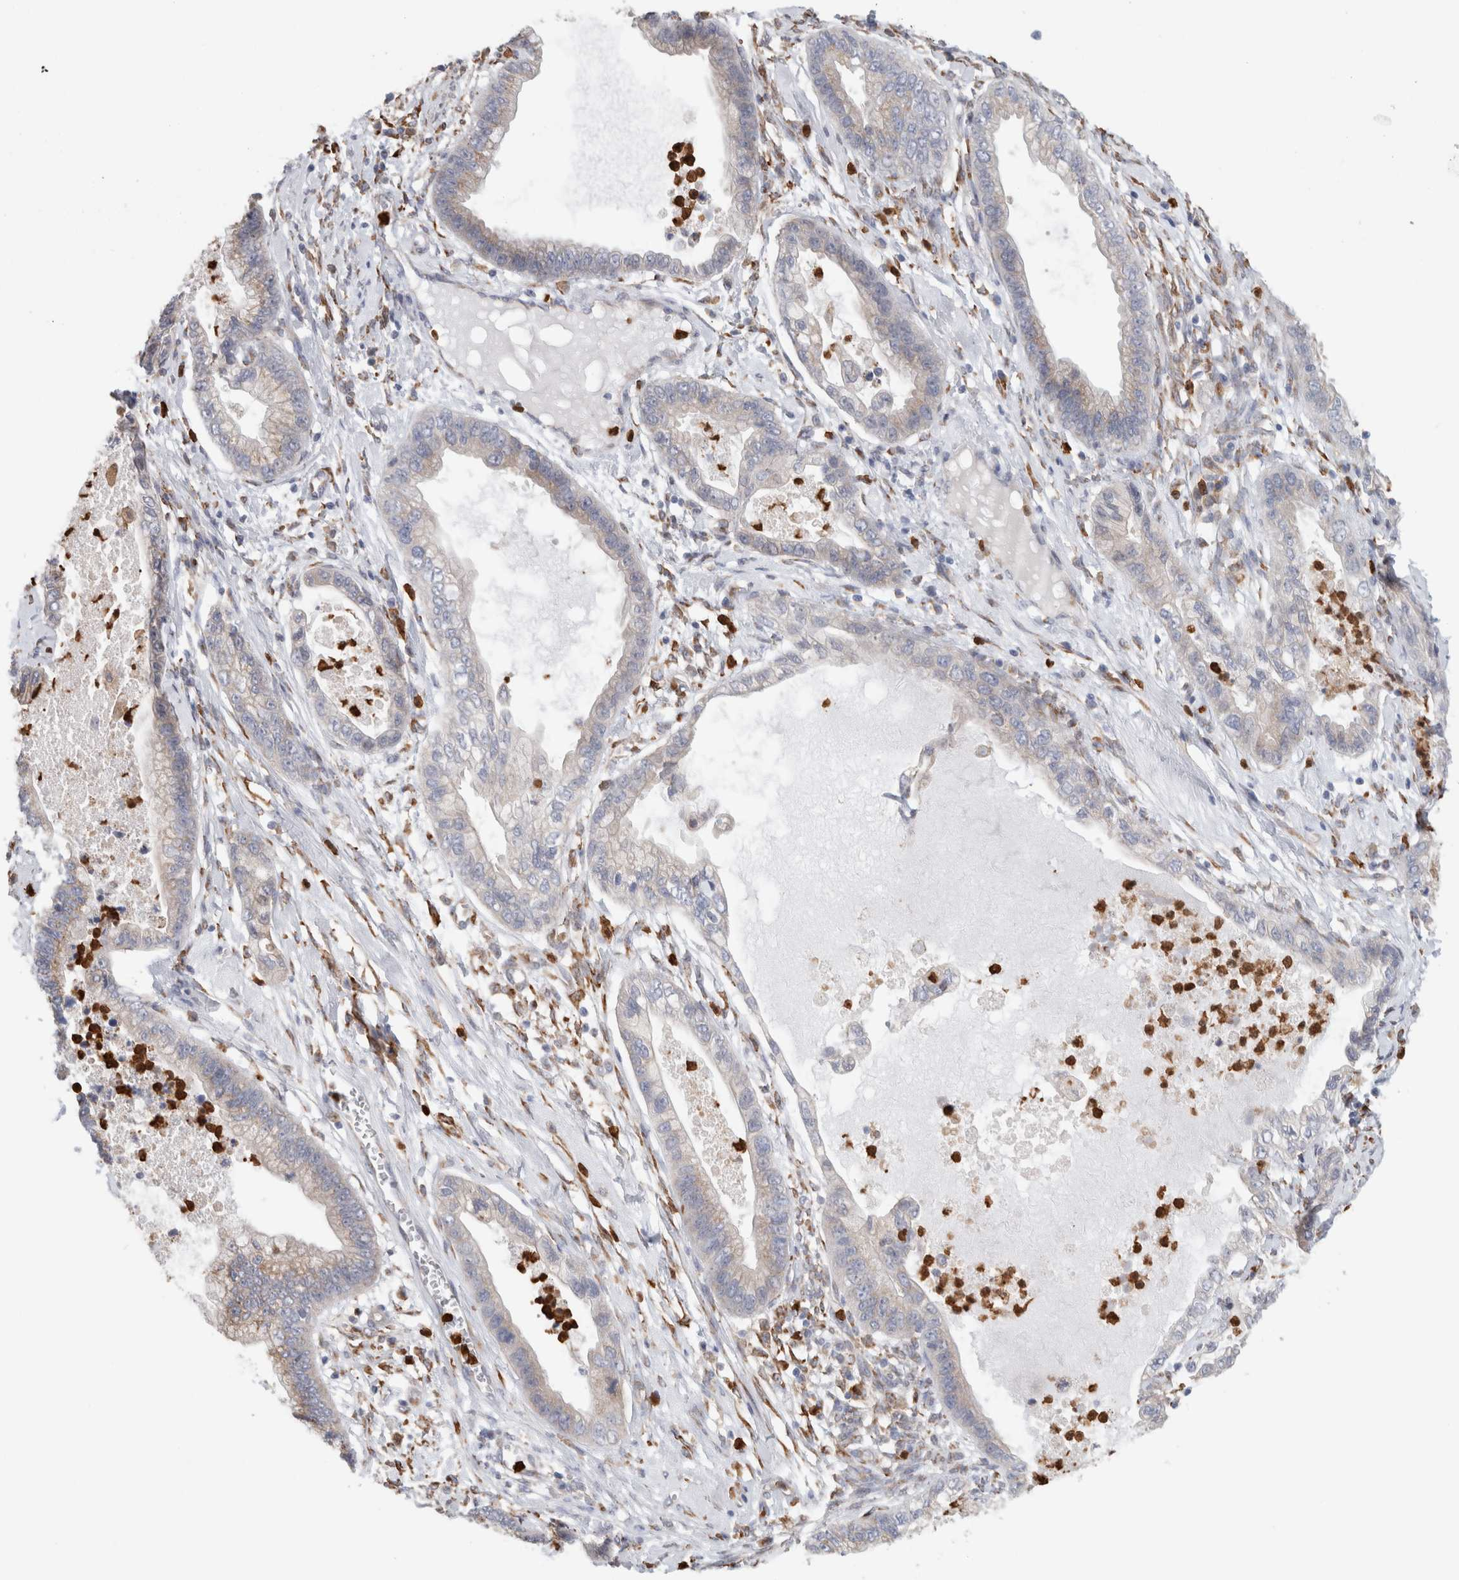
{"staining": {"intensity": "weak", "quantity": "25%-75%", "location": "cytoplasmic/membranous"}, "tissue": "cervical cancer", "cell_type": "Tumor cells", "image_type": "cancer", "snomed": [{"axis": "morphology", "description": "Adenocarcinoma, NOS"}, {"axis": "topography", "description": "Cervix"}], "caption": "Approximately 25%-75% of tumor cells in human cervical cancer display weak cytoplasmic/membranous protein expression as visualized by brown immunohistochemical staining.", "gene": "P4HA1", "patient": {"sex": "female", "age": 44}}